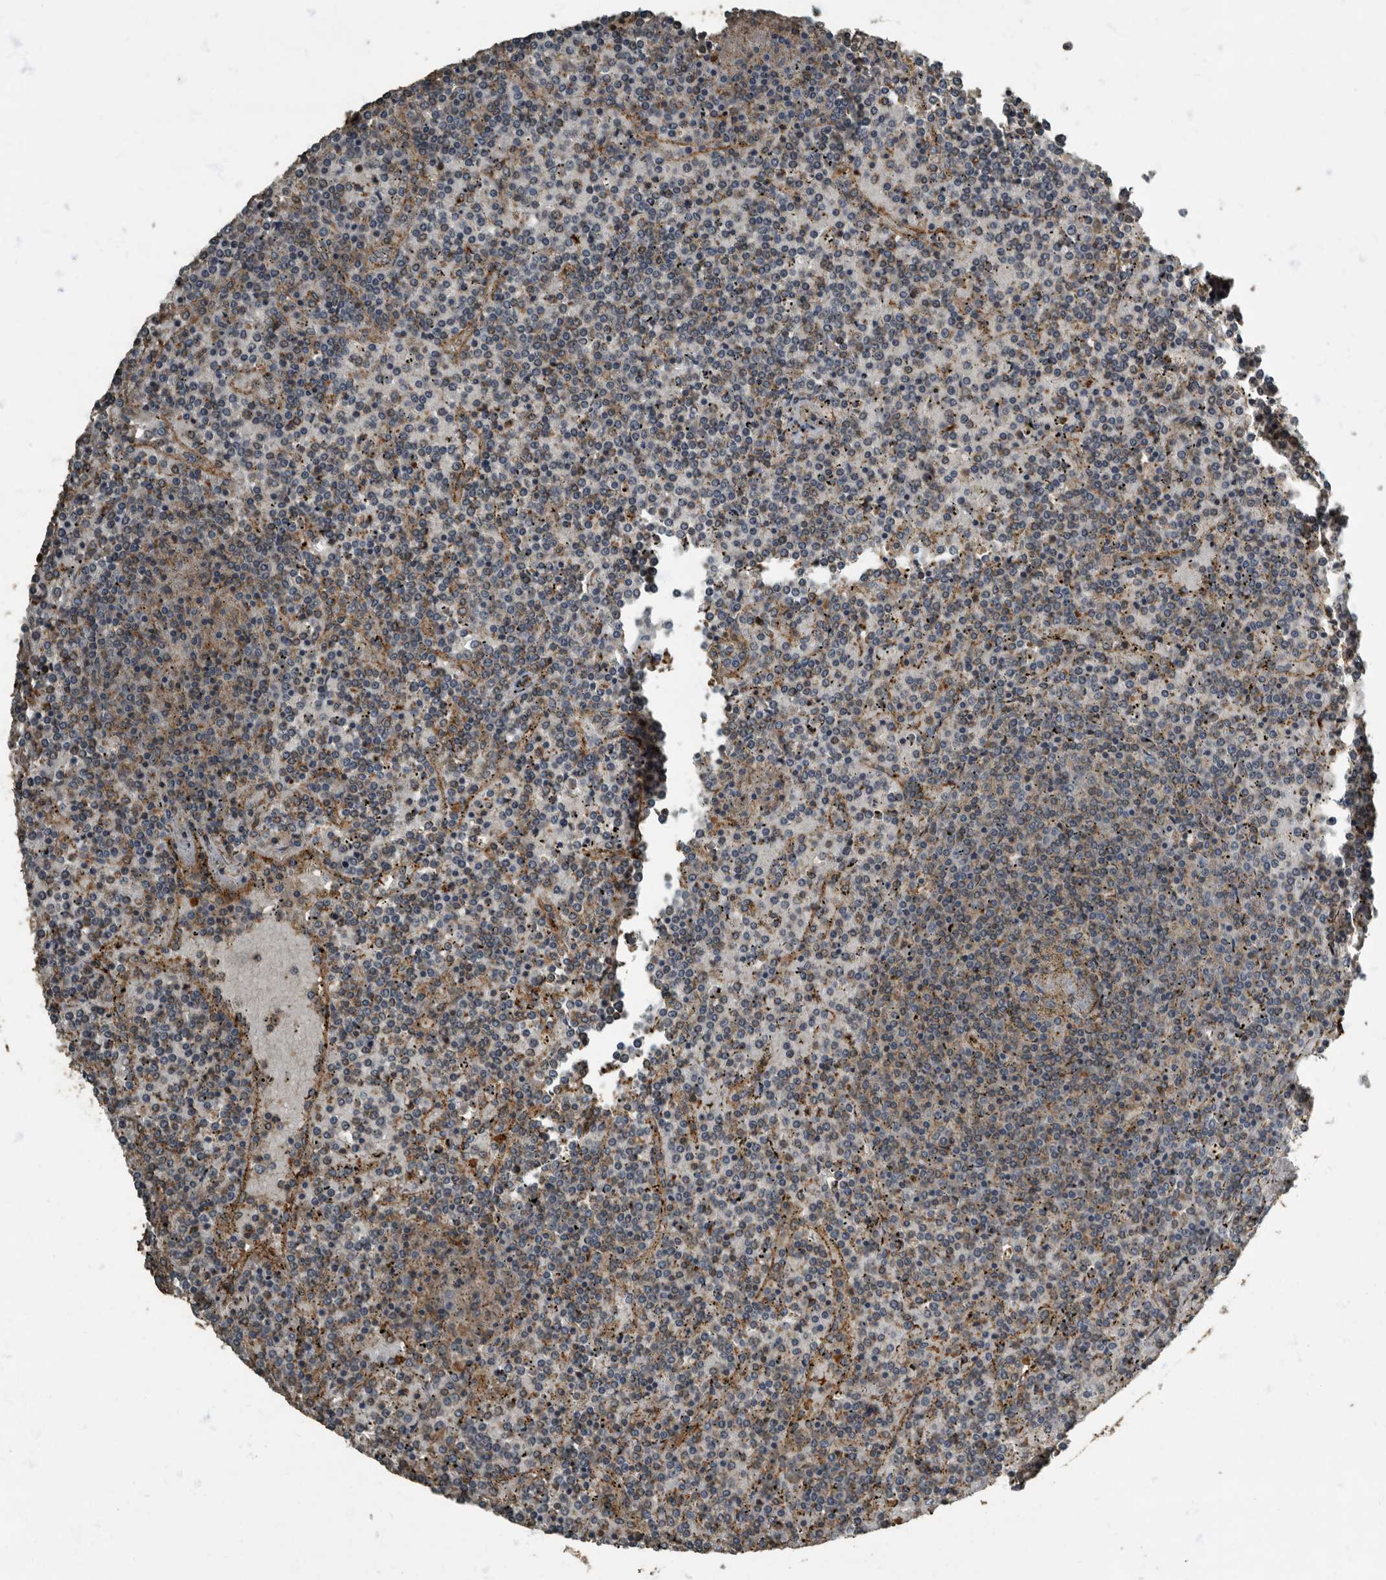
{"staining": {"intensity": "negative", "quantity": "none", "location": "none"}, "tissue": "lymphoma", "cell_type": "Tumor cells", "image_type": "cancer", "snomed": [{"axis": "morphology", "description": "Malignant lymphoma, non-Hodgkin's type, Low grade"}, {"axis": "topography", "description": "Spleen"}], "caption": "Malignant lymphoma, non-Hodgkin's type (low-grade) stained for a protein using immunohistochemistry reveals no positivity tumor cells.", "gene": "IL15RA", "patient": {"sex": "female", "age": 19}}